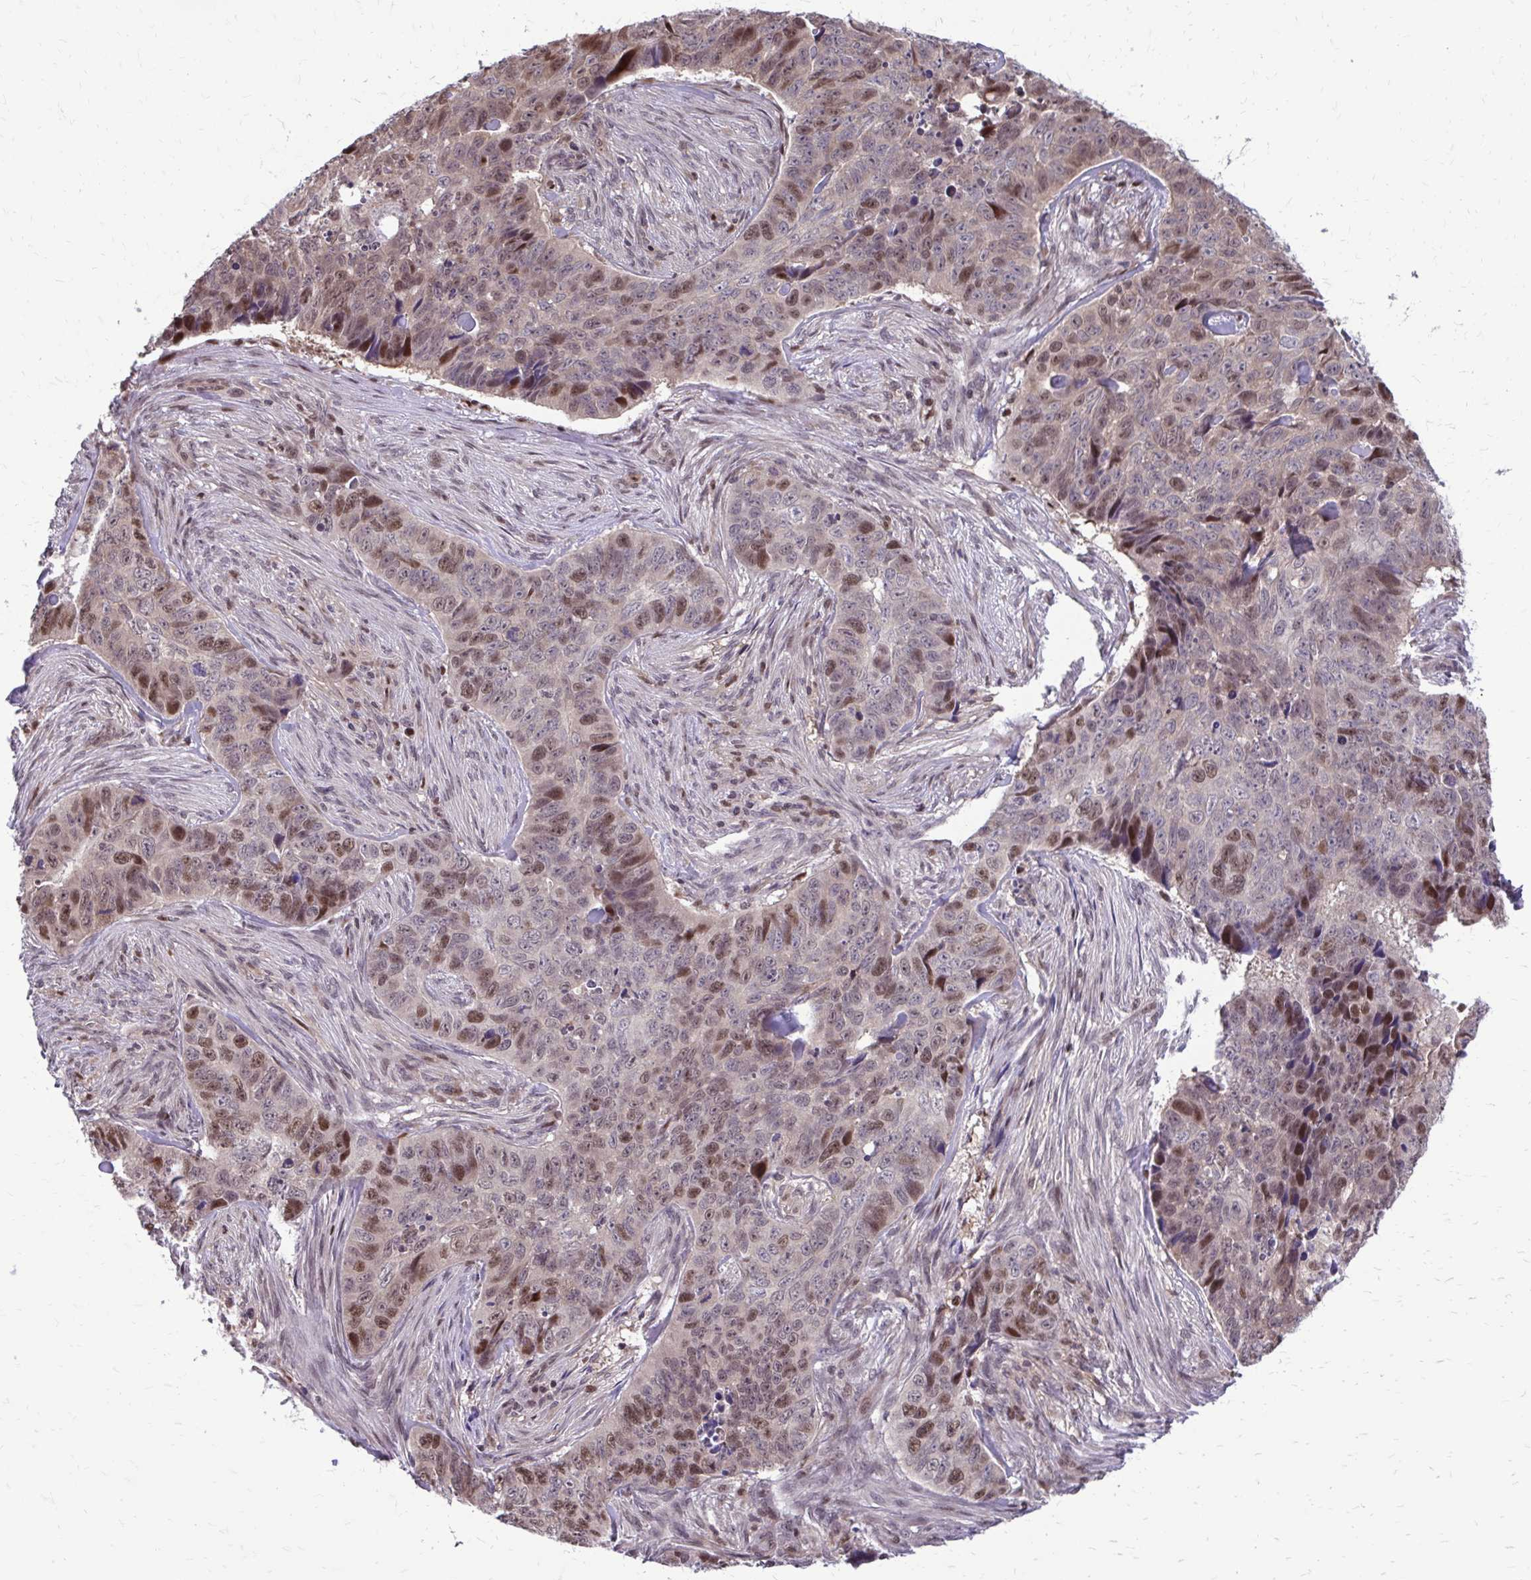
{"staining": {"intensity": "moderate", "quantity": "25%-75%", "location": "nuclear"}, "tissue": "skin cancer", "cell_type": "Tumor cells", "image_type": "cancer", "snomed": [{"axis": "morphology", "description": "Basal cell carcinoma"}, {"axis": "topography", "description": "Skin"}], "caption": "About 25%-75% of tumor cells in basal cell carcinoma (skin) demonstrate moderate nuclear protein staining as visualized by brown immunohistochemical staining.", "gene": "ANKRD30B", "patient": {"sex": "female", "age": 82}}